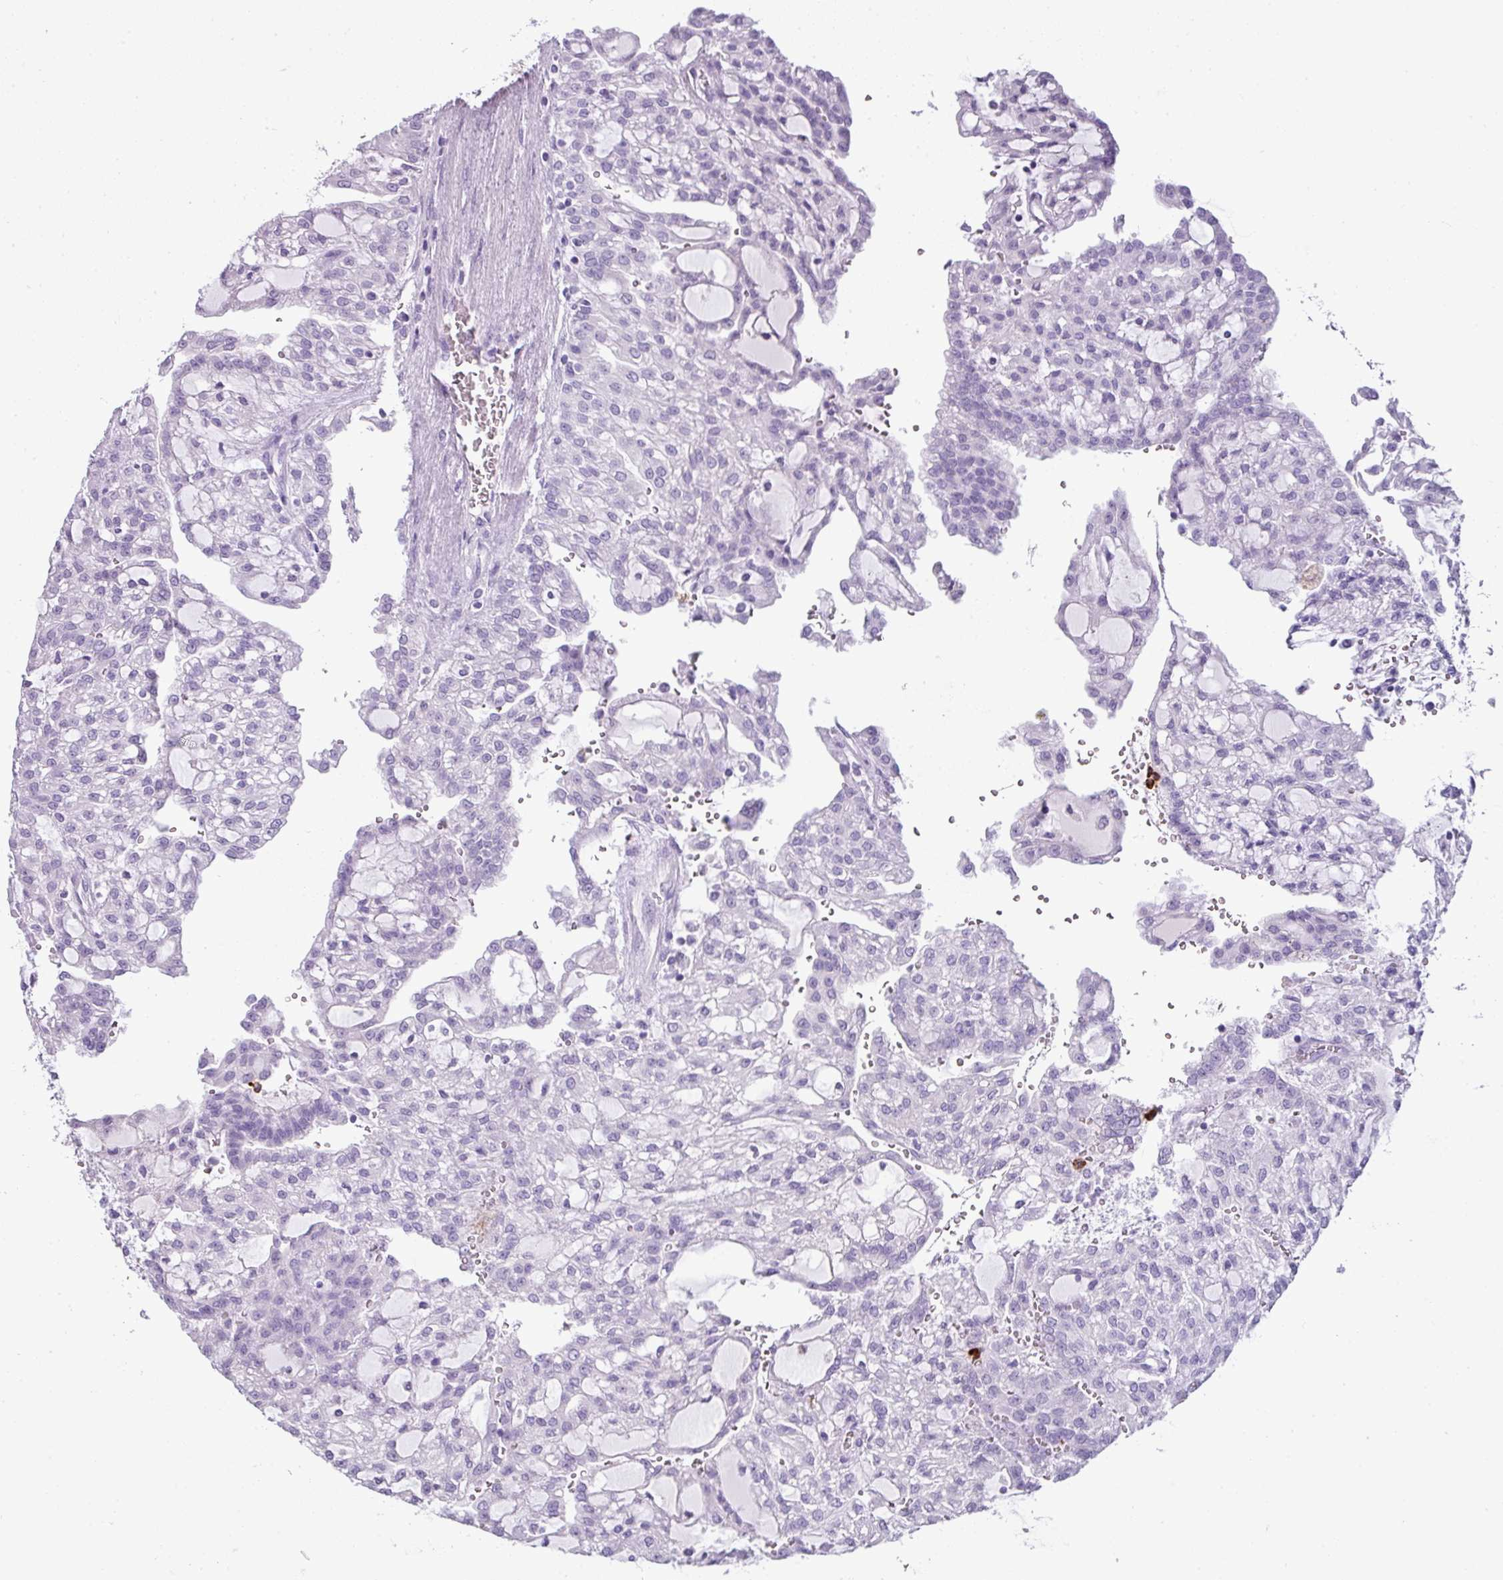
{"staining": {"intensity": "negative", "quantity": "none", "location": "none"}, "tissue": "renal cancer", "cell_type": "Tumor cells", "image_type": "cancer", "snomed": [{"axis": "morphology", "description": "Adenocarcinoma, NOS"}, {"axis": "topography", "description": "Kidney"}], "caption": "The immunohistochemistry photomicrograph has no significant staining in tumor cells of renal adenocarcinoma tissue. The staining was performed using DAB (3,3'-diaminobenzidine) to visualize the protein expression in brown, while the nuclei were stained in blue with hematoxylin (Magnification: 20x).", "gene": "CTSG", "patient": {"sex": "male", "age": 63}}